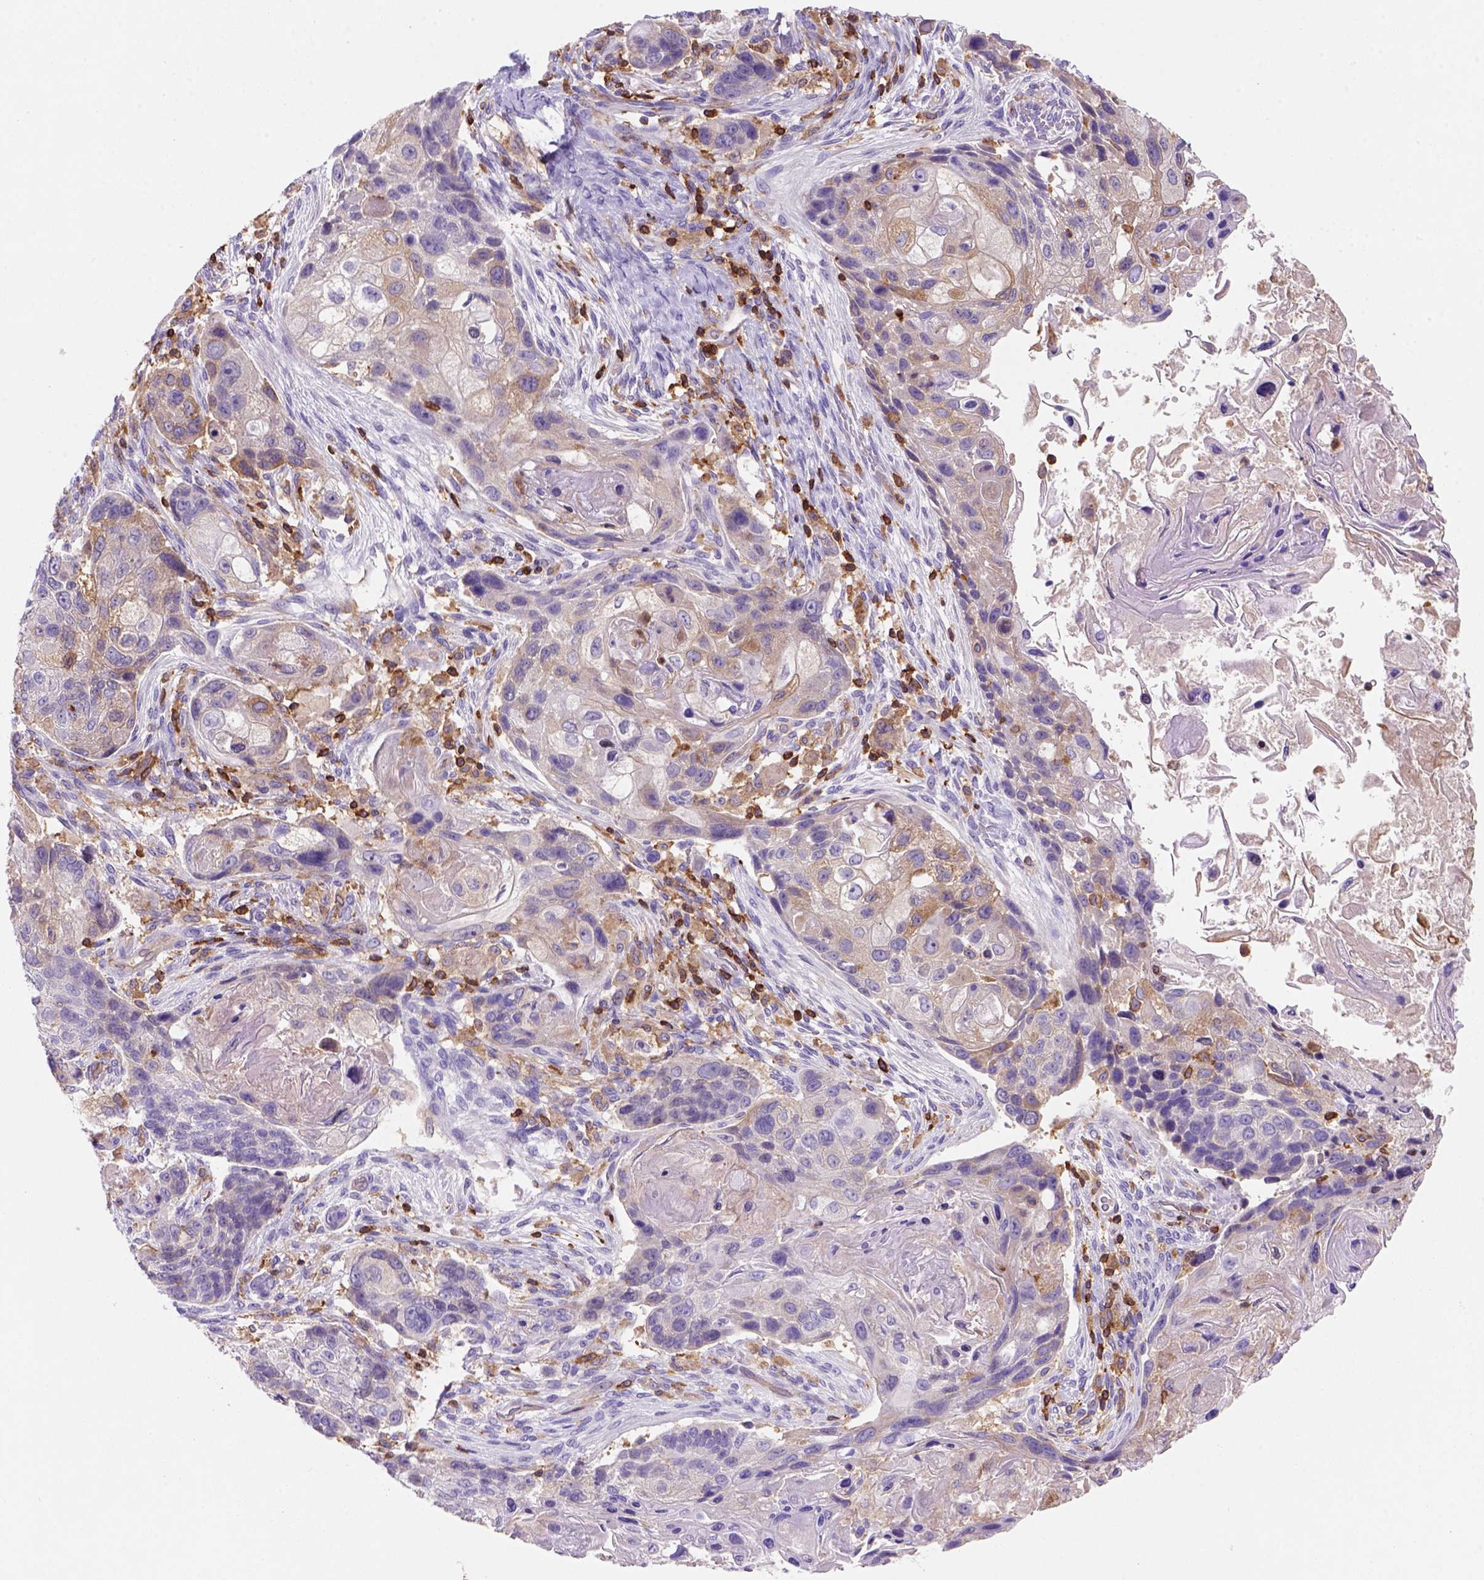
{"staining": {"intensity": "moderate", "quantity": "<25%", "location": "cytoplasmic/membranous"}, "tissue": "lung cancer", "cell_type": "Tumor cells", "image_type": "cancer", "snomed": [{"axis": "morphology", "description": "Squamous cell carcinoma, NOS"}, {"axis": "topography", "description": "Lung"}], "caption": "Human lung squamous cell carcinoma stained with a protein marker displays moderate staining in tumor cells.", "gene": "INPP5D", "patient": {"sex": "male", "age": 69}}